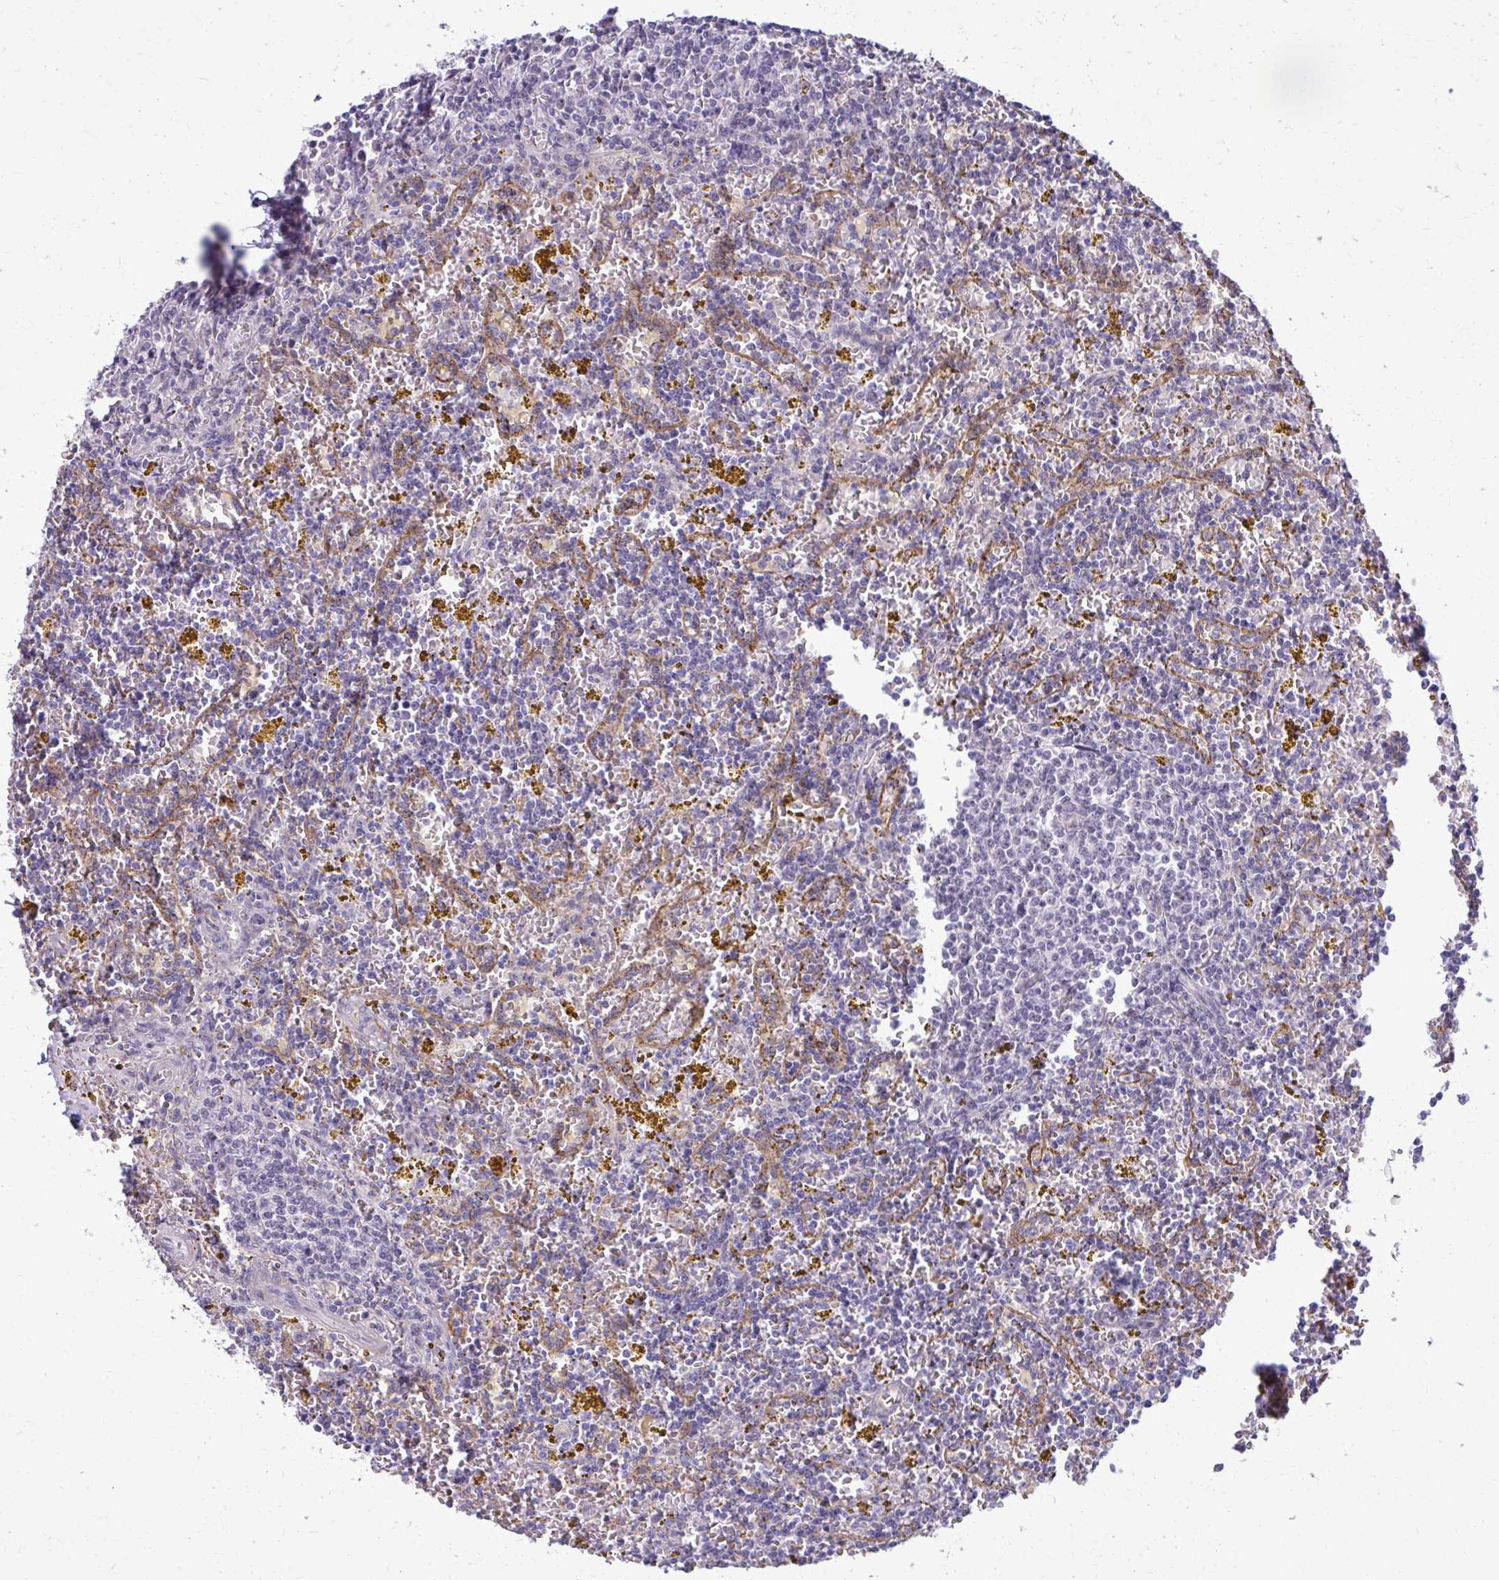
{"staining": {"intensity": "negative", "quantity": "none", "location": "none"}, "tissue": "lymphoma", "cell_type": "Tumor cells", "image_type": "cancer", "snomed": [{"axis": "morphology", "description": "Malignant lymphoma, non-Hodgkin's type, Low grade"}, {"axis": "topography", "description": "Spleen"}, {"axis": "topography", "description": "Lymph node"}], "caption": "DAB (3,3'-diaminobenzidine) immunohistochemical staining of lymphoma displays no significant staining in tumor cells.", "gene": "NUMBL", "patient": {"sex": "female", "age": 66}}